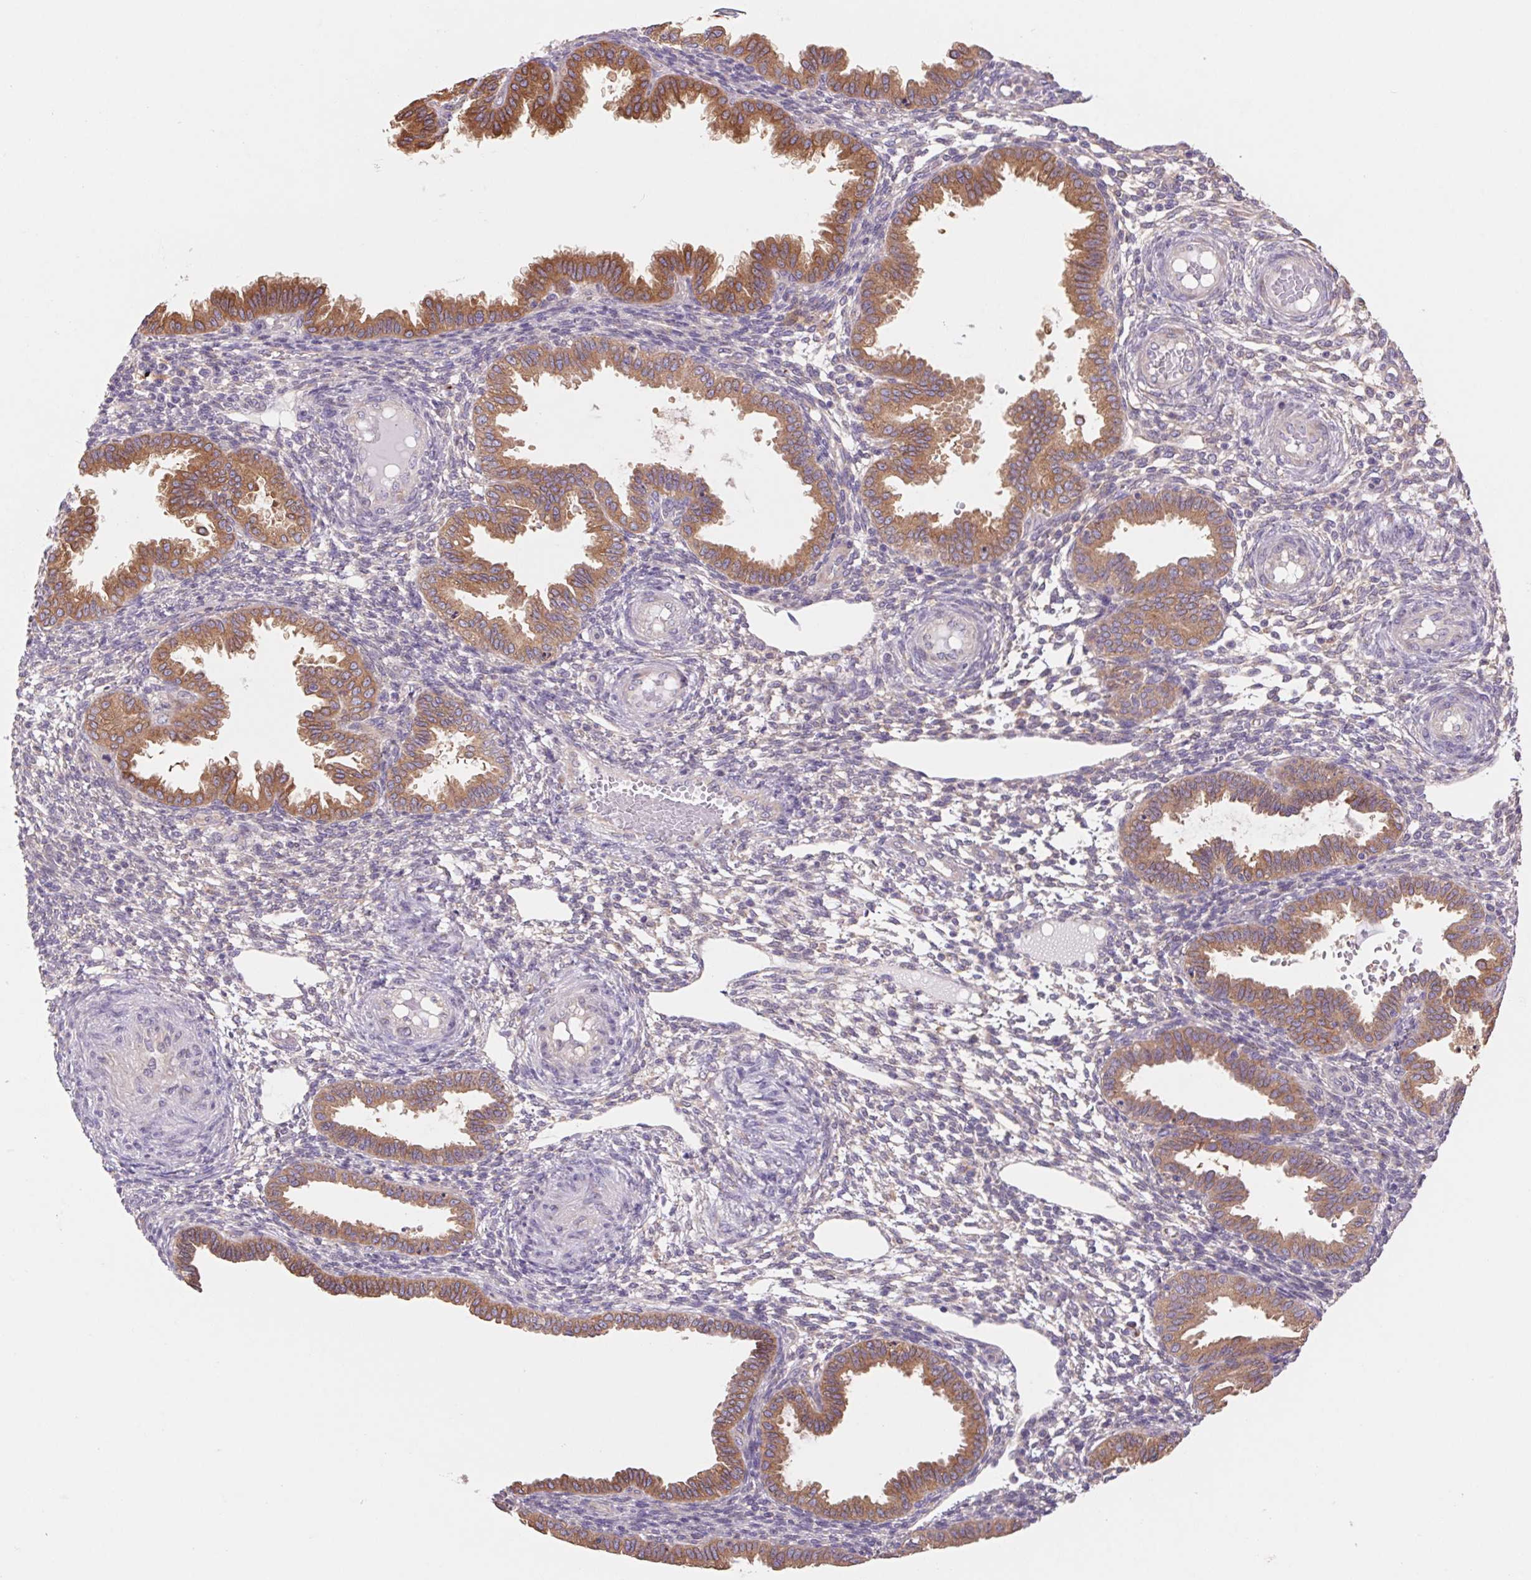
{"staining": {"intensity": "negative", "quantity": "none", "location": "none"}, "tissue": "endometrium", "cell_type": "Cells in endometrial stroma", "image_type": "normal", "snomed": [{"axis": "morphology", "description": "Normal tissue, NOS"}, {"axis": "topography", "description": "Endometrium"}], "caption": "A histopathology image of human endometrium is negative for staining in cells in endometrial stroma. (DAB (3,3'-diaminobenzidine) immunohistochemistry (IHC) with hematoxylin counter stain).", "gene": "RAB1A", "patient": {"sex": "female", "age": 33}}